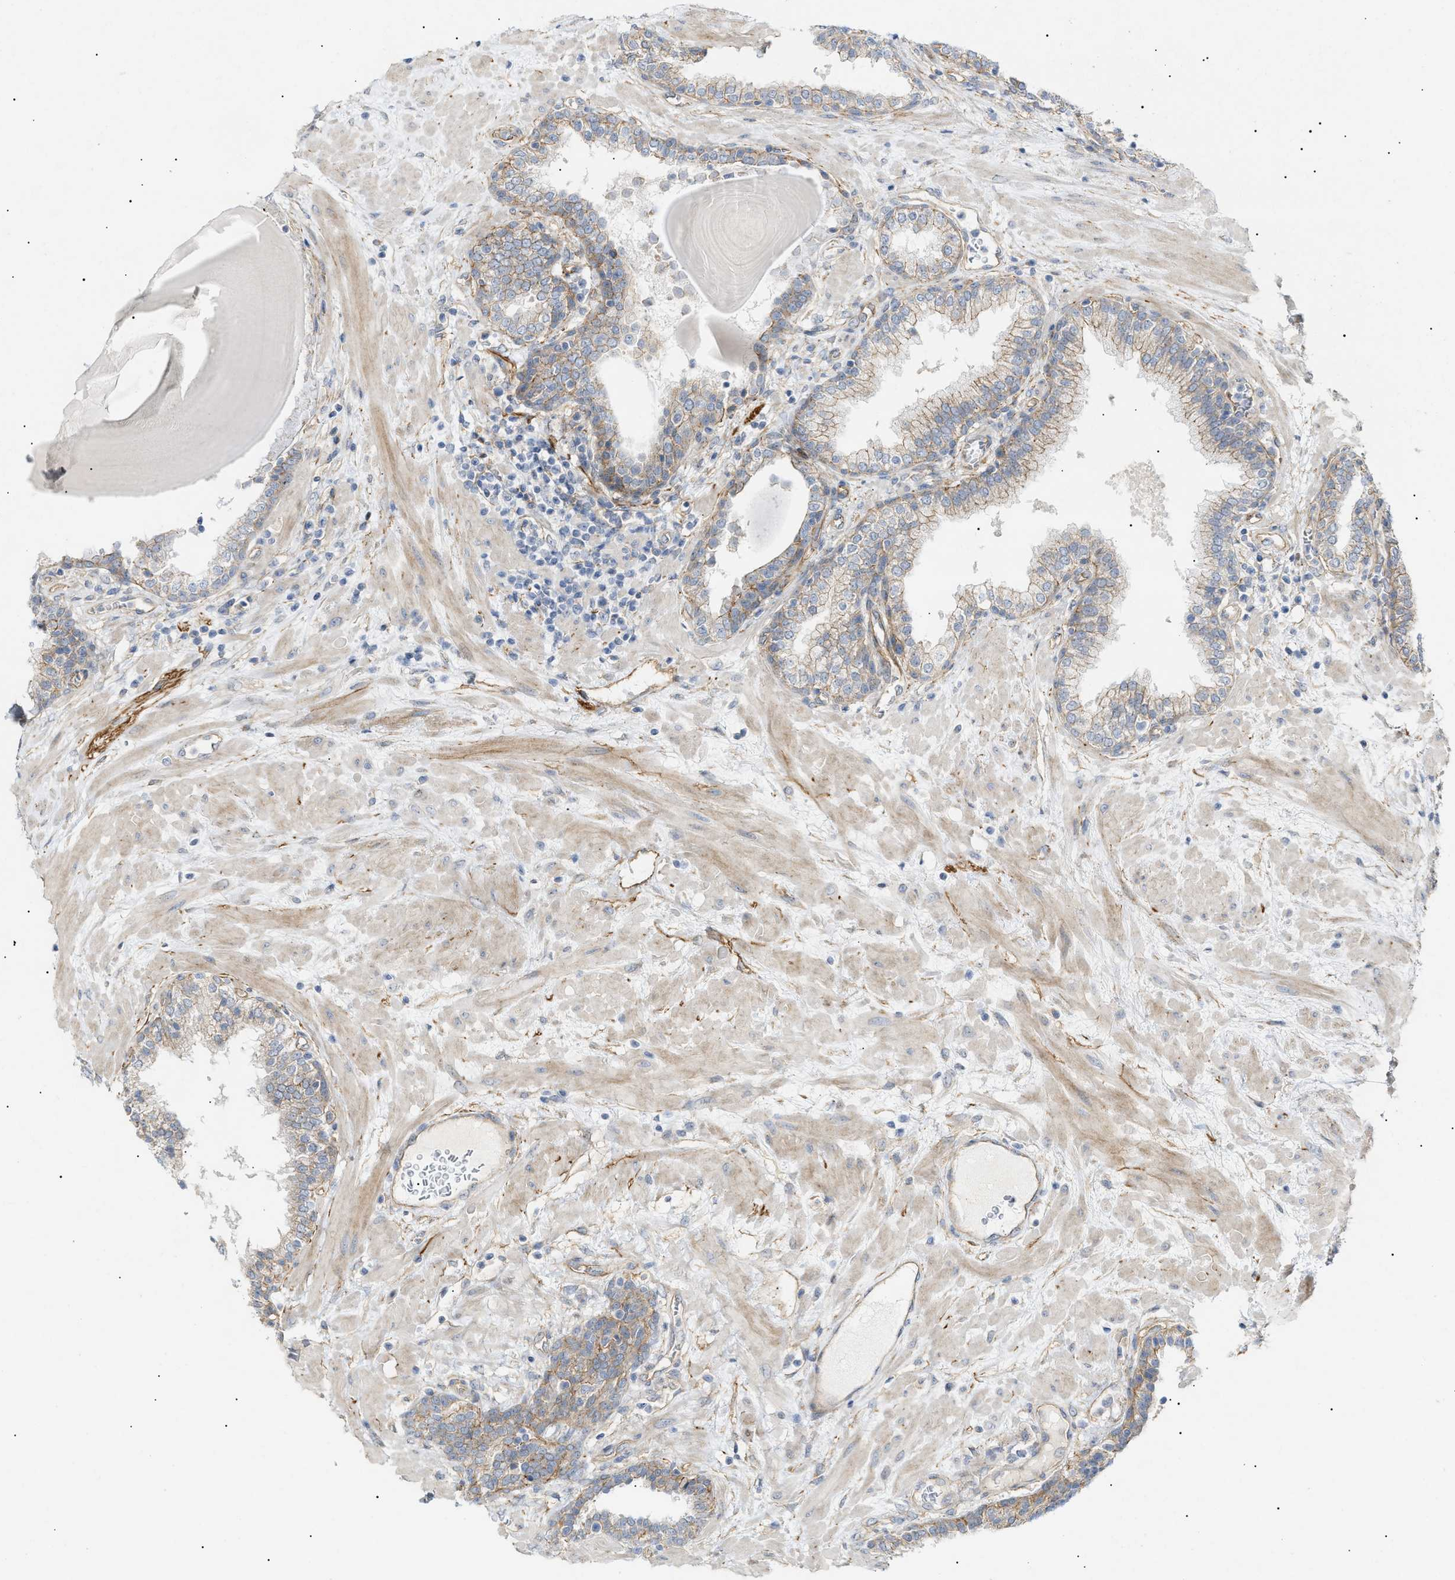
{"staining": {"intensity": "moderate", "quantity": "<25%", "location": "cytoplasmic/membranous"}, "tissue": "prostate", "cell_type": "Glandular cells", "image_type": "normal", "snomed": [{"axis": "morphology", "description": "Normal tissue, NOS"}, {"axis": "topography", "description": "Prostate"}], "caption": "Protein staining of unremarkable prostate shows moderate cytoplasmic/membranous expression in approximately <25% of glandular cells. The staining was performed using DAB, with brown indicating positive protein expression. Nuclei are stained blue with hematoxylin.", "gene": "ZFHX2", "patient": {"sex": "male", "age": 51}}